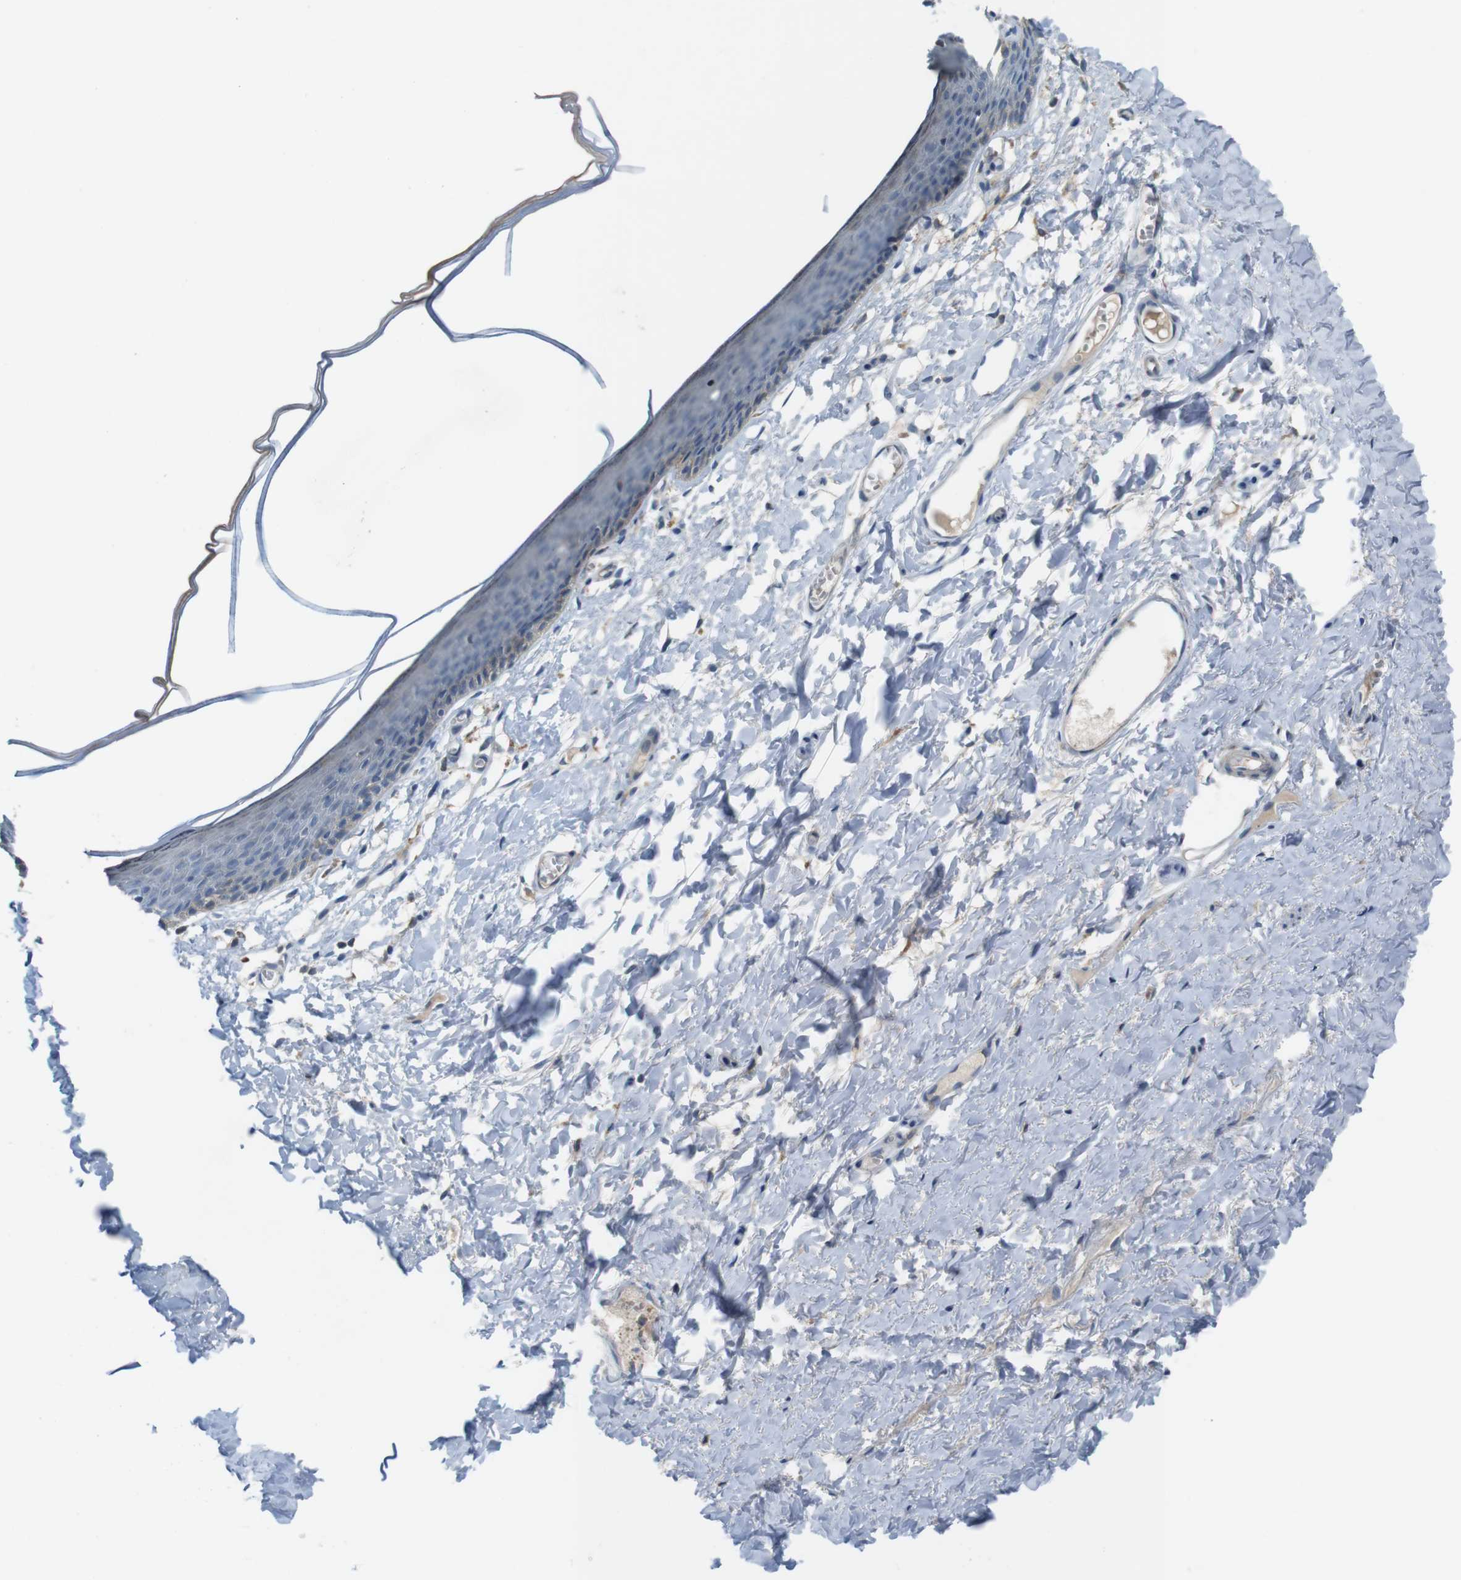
{"staining": {"intensity": "weak", "quantity": "<25%", "location": "cytoplasmic/membranous"}, "tissue": "skin", "cell_type": "Epidermal cells", "image_type": "normal", "snomed": [{"axis": "morphology", "description": "Normal tissue, NOS"}, {"axis": "topography", "description": "Vulva"}], "caption": "The photomicrograph reveals no staining of epidermal cells in normal skin. (IHC, brightfield microscopy, high magnification).", "gene": "MOGAT3", "patient": {"sex": "female", "age": 54}}